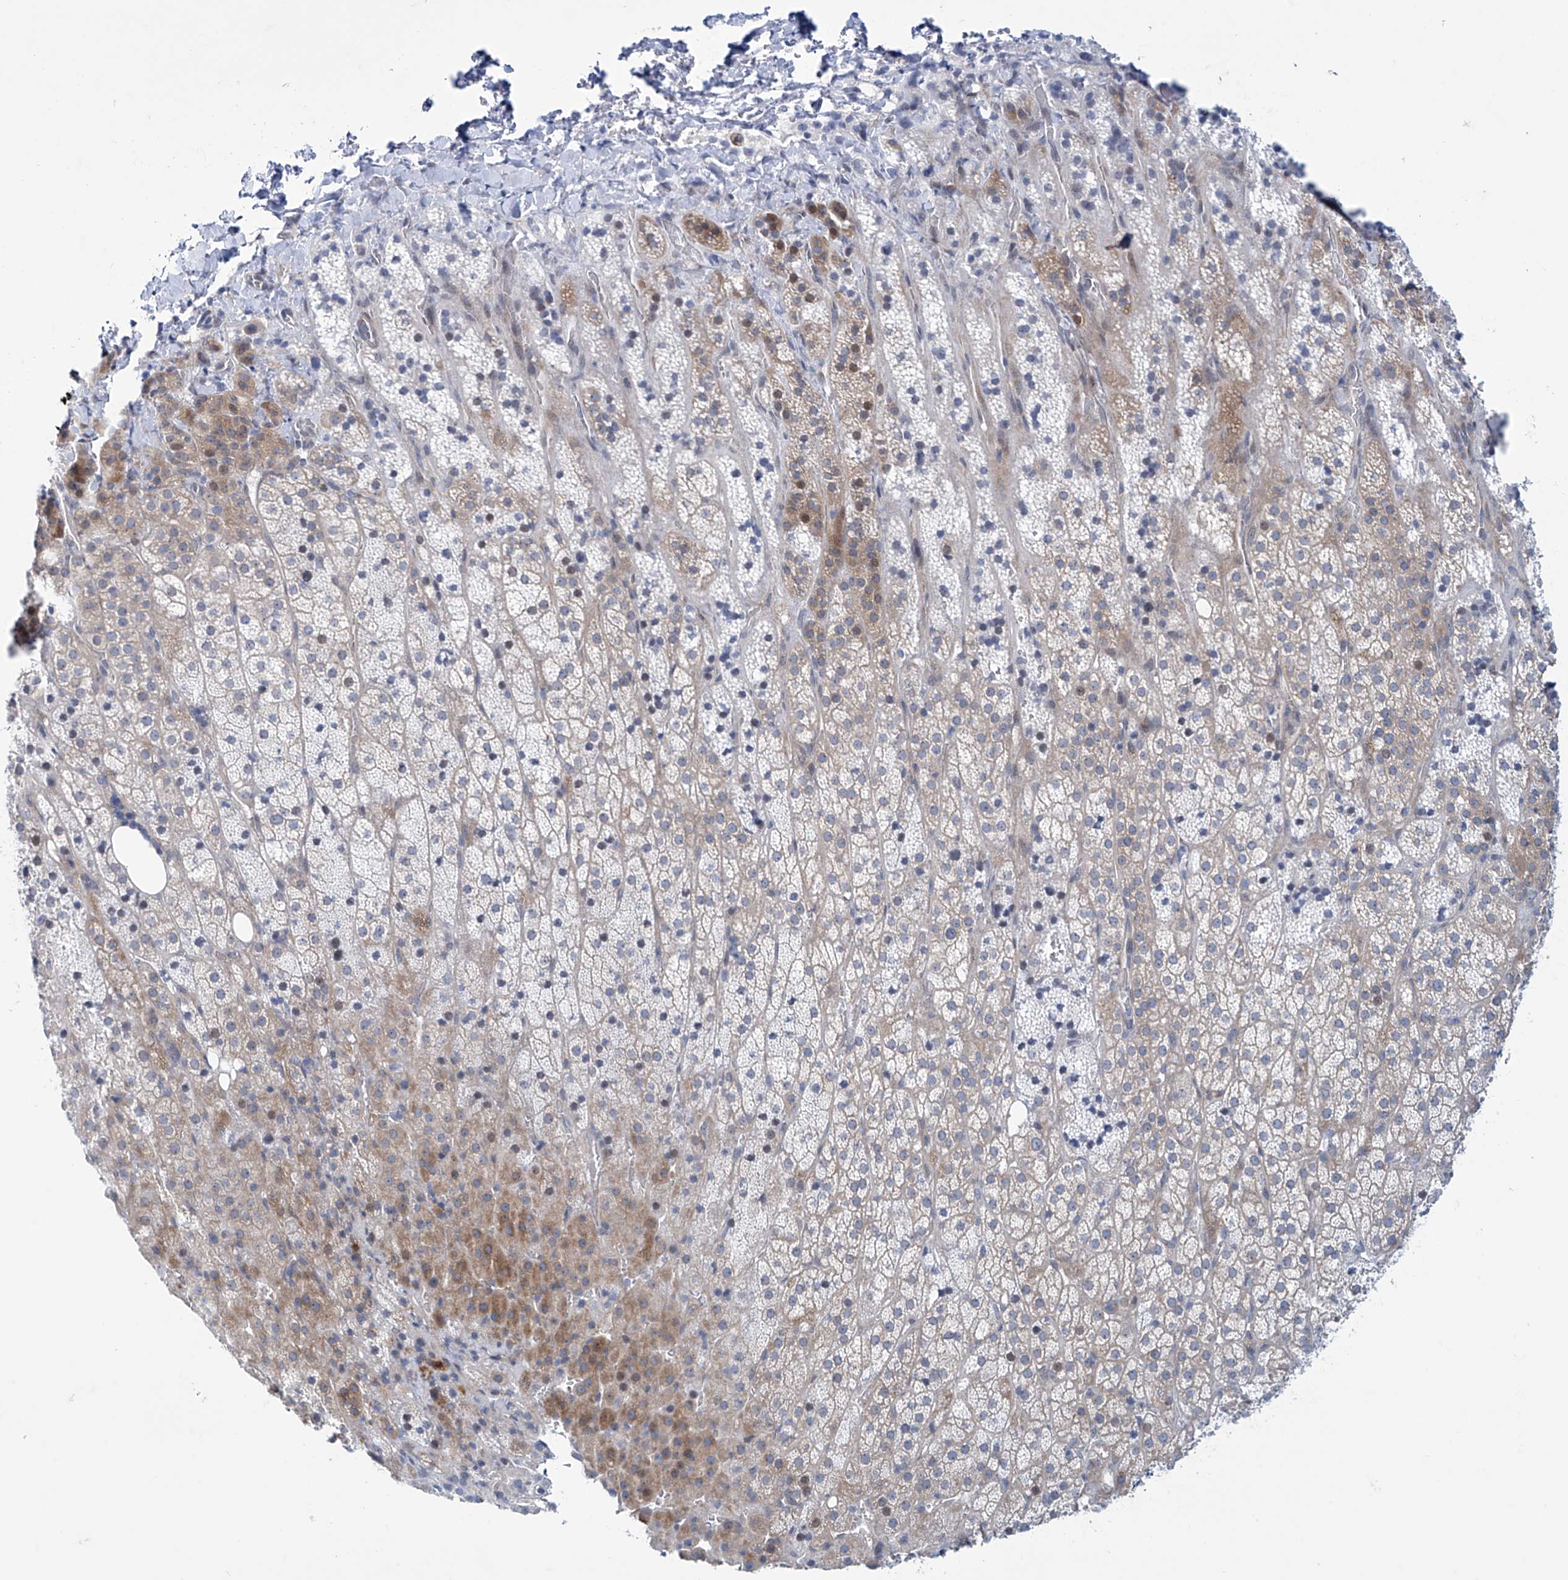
{"staining": {"intensity": "moderate", "quantity": "<25%", "location": "cytoplasmic/membranous"}, "tissue": "adrenal gland", "cell_type": "Glandular cells", "image_type": "normal", "snomed": [{"axis": "morphology", "description": "Normal tissue, NOS"}, {"axis": "topography", "description": "Adrenal gland"}], "caption": "Brown immunohistochemical staining in normal adrenal gland displays moderate cytoplasmic/membranous staining in approximately <25% of glandular cells. (DAB (3,3'-diaminobenzidine) IHC with brightfield microscopy, high magnification).", "gene": "TRIM60", "patient": {"sex": "female", "age": 57}}